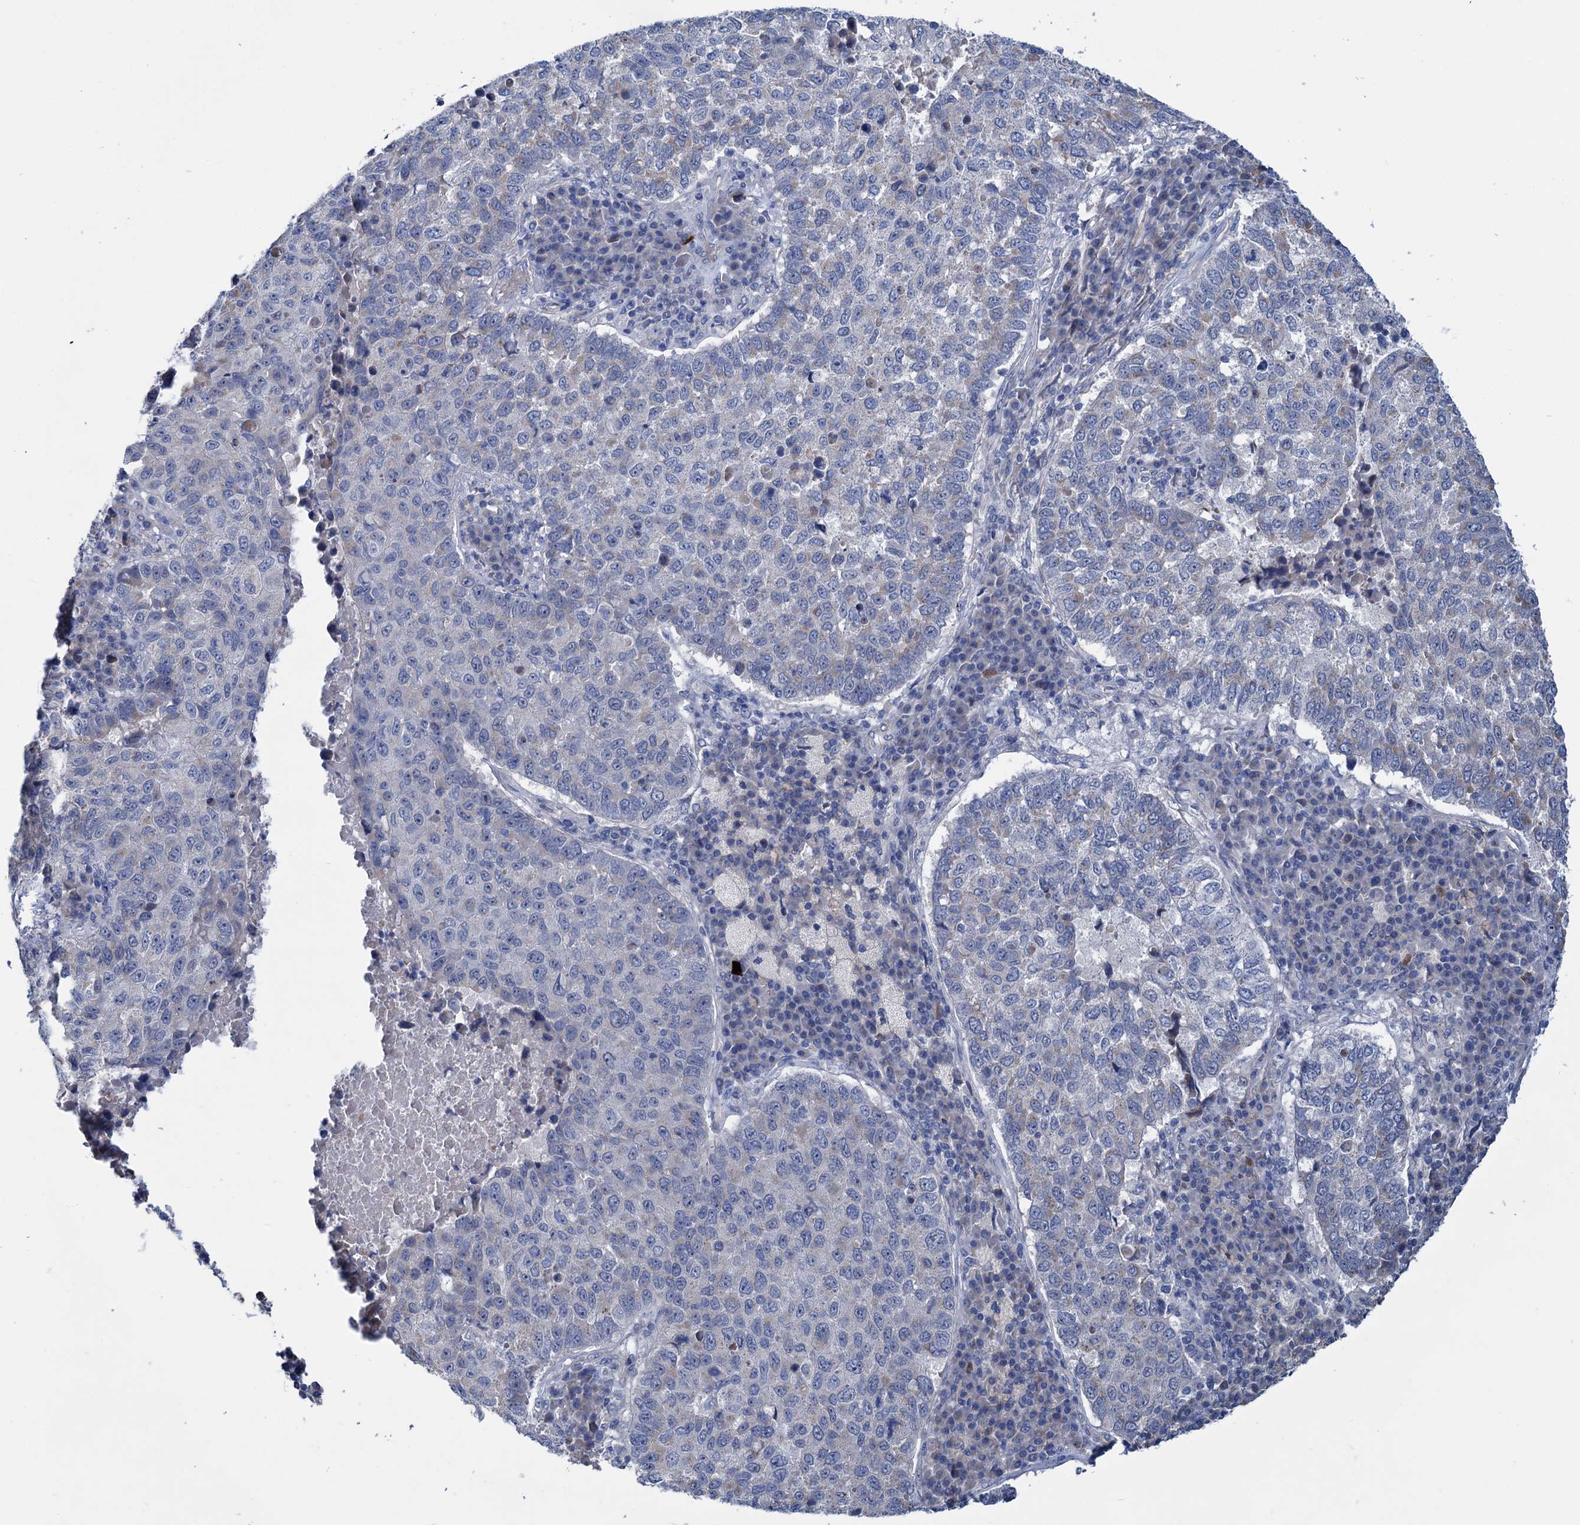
{"staining": {"intensity": "negative", "quantity": "none", "location": "none"}, "tissue": "lung cancer", "cell_type": "Tumor cells", "image_type": "cancer", "snomed": [{"axis": "morphology", "description": "Squamous cell carcinoma, NOS"}, {"axis": "topography", "description": "Lung"}], "caption": "Immunohistochemical staining of lung cancer (squamous cell carcinoma) reveals no significant positivity in tumor cells.", "gene": "EYA4", "patient": {"sex": "male", "age": 73}}